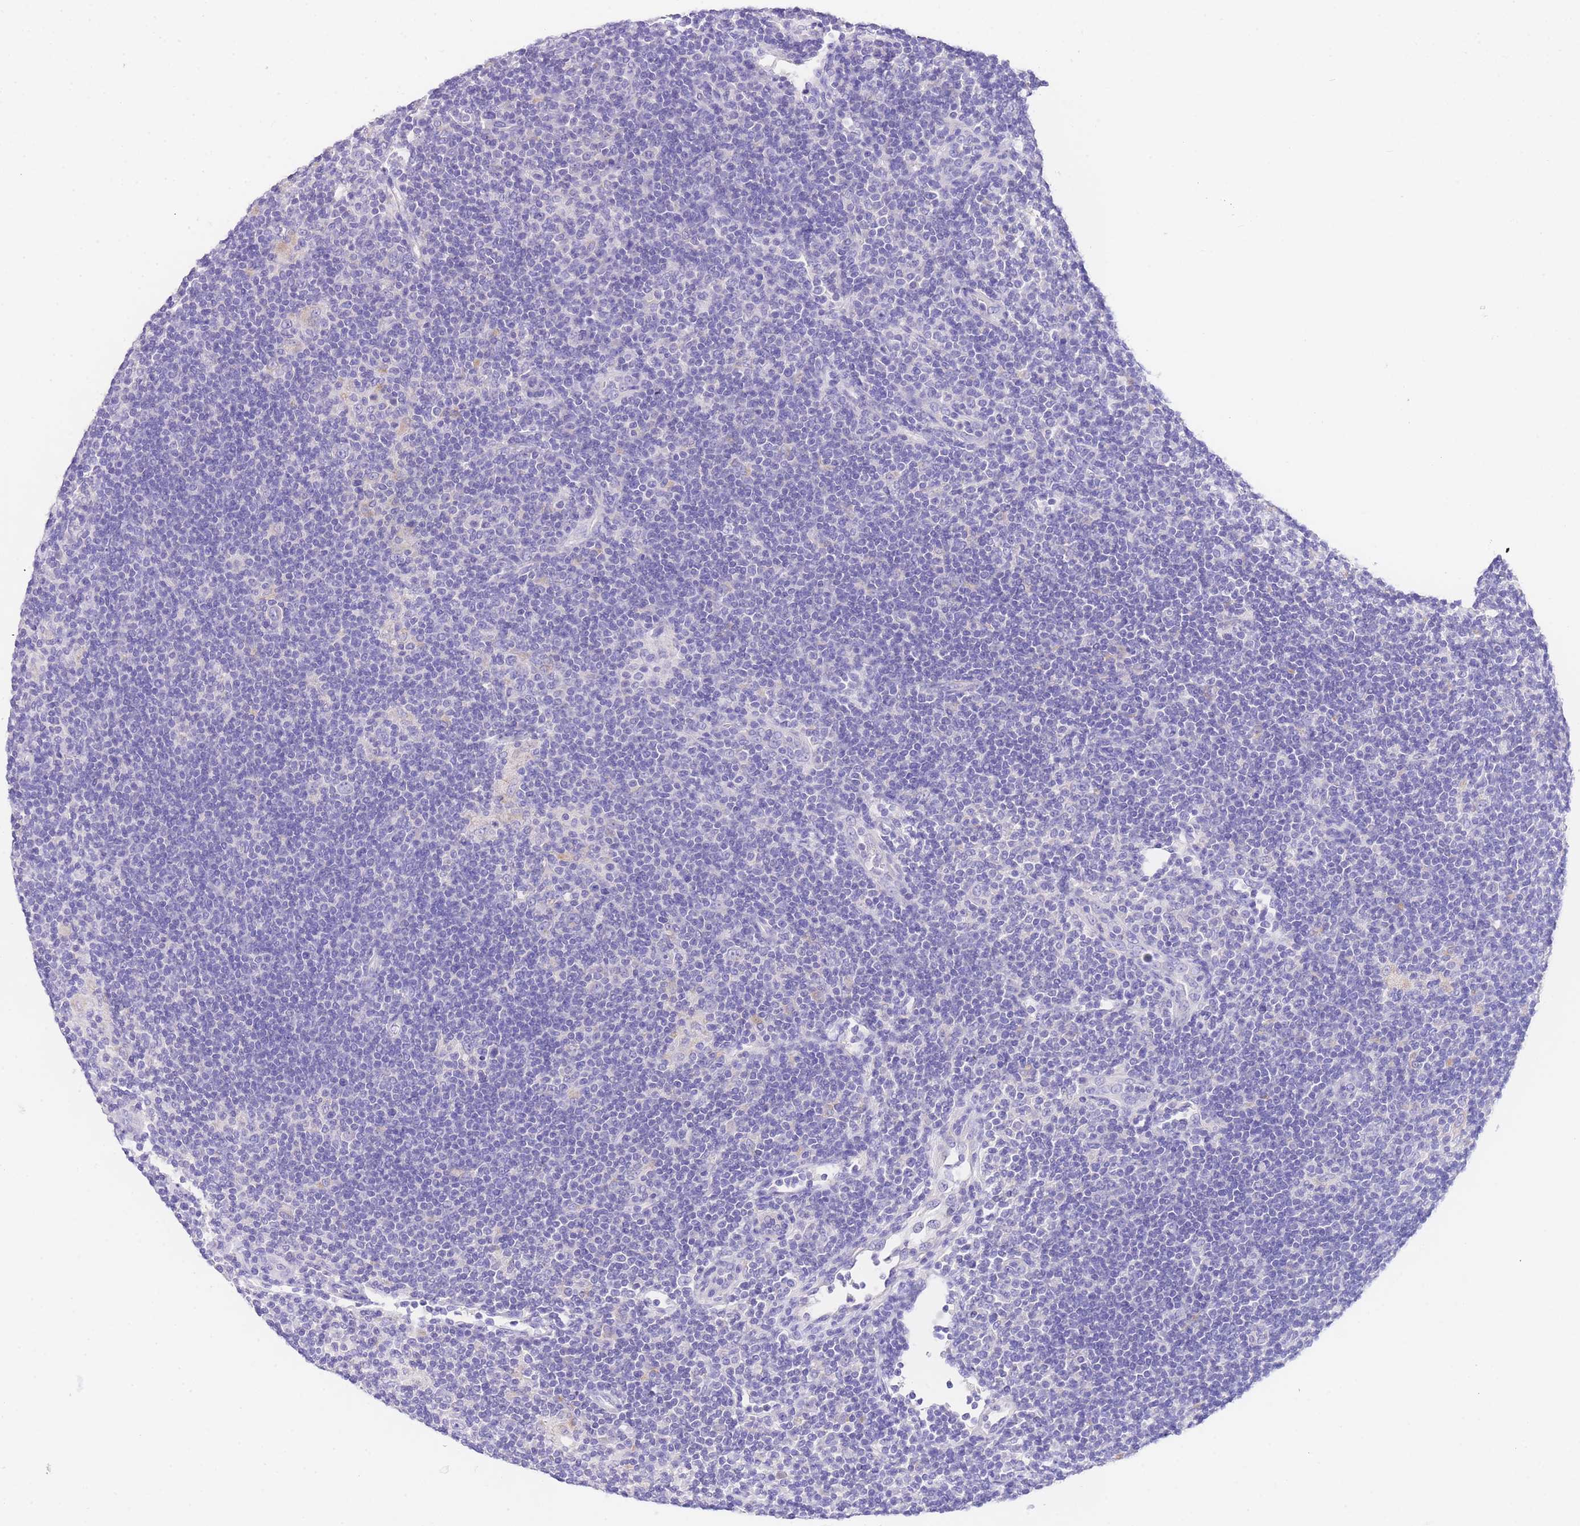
{"staining": {"intensity": "negative", "quantity": "none", "location": "none"}, "tissue": "lymphoma", "cell_type": "Tumor cells", "image_type": "cancer", "snomed": [{"axis": "morphology", "description": "Hodgkin's disease, NOS"}, {"axis": "topography", "description": "Lymph node"}], "caption": "The photomicrograph displays no significant expression in tumor cells of Hodgkin's disease. (DAB (3,3'-diaminobenzidine) immunohistochemistry visualized using brightfield microscopy, high magnification).", "gene": "EPN2", "patient": {"sex": "female", "age": 57}}